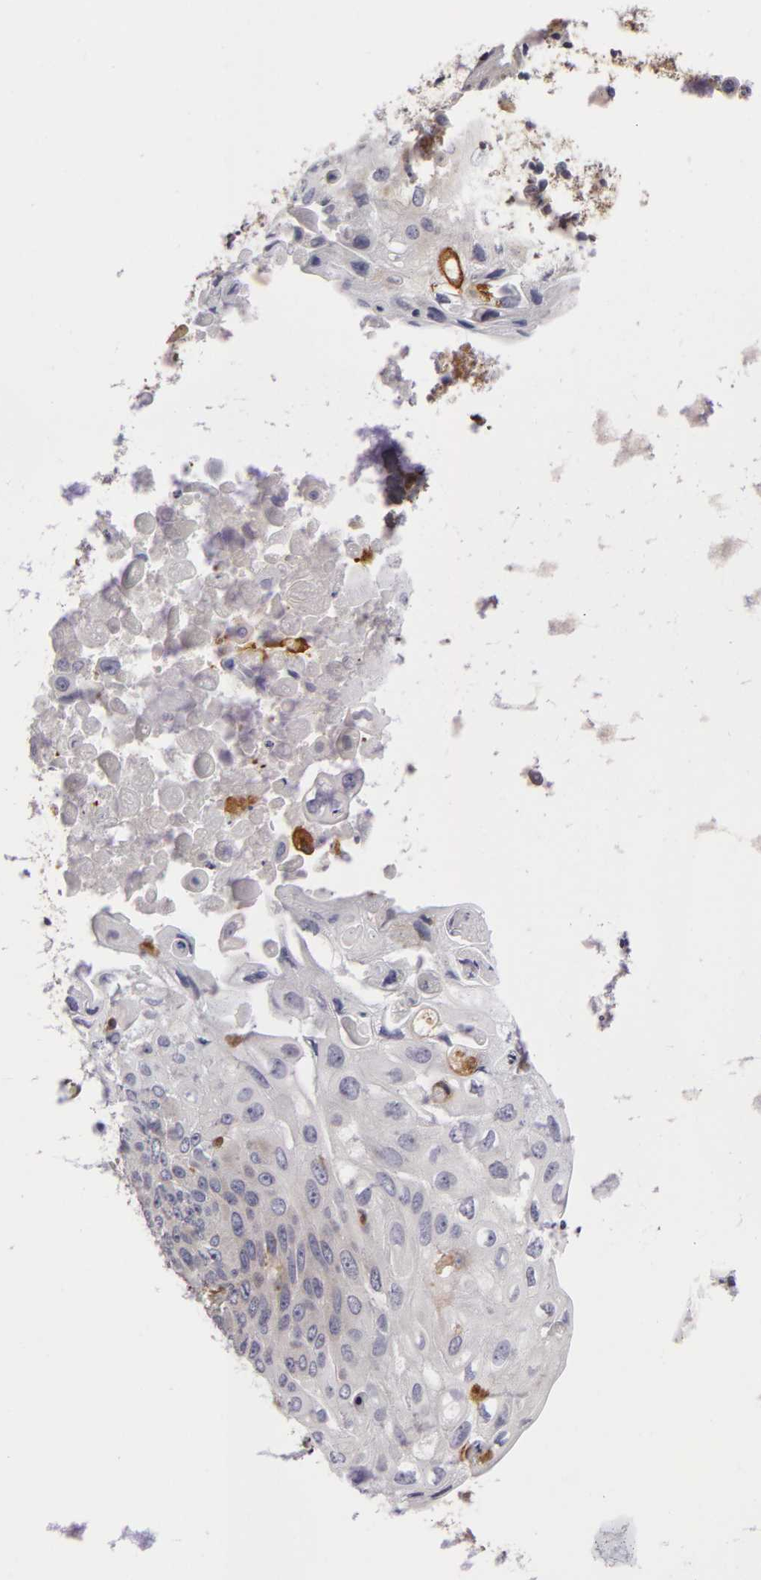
{"staining": {"intensity": "weak", "quantity": "25%-75%", "location": "cytoplasmic/membranous"}, "tissue": "lung cancer", "cell_type": "Tumor cells", "image_type": "cancer", "snomed": [{"axis": "morphology", "description": "Adenocarcinoma, NOS"}, {"axis": "topography", "description": "Lung"}], "caption": "A micrograph of lung cancer (adenocarcinoma) stained for a protein shows weak cytoplasmic/membranous brown staining in tumor cells.", "gene": "ZNF229", "patient": {"sex": "male", "age": 60}}